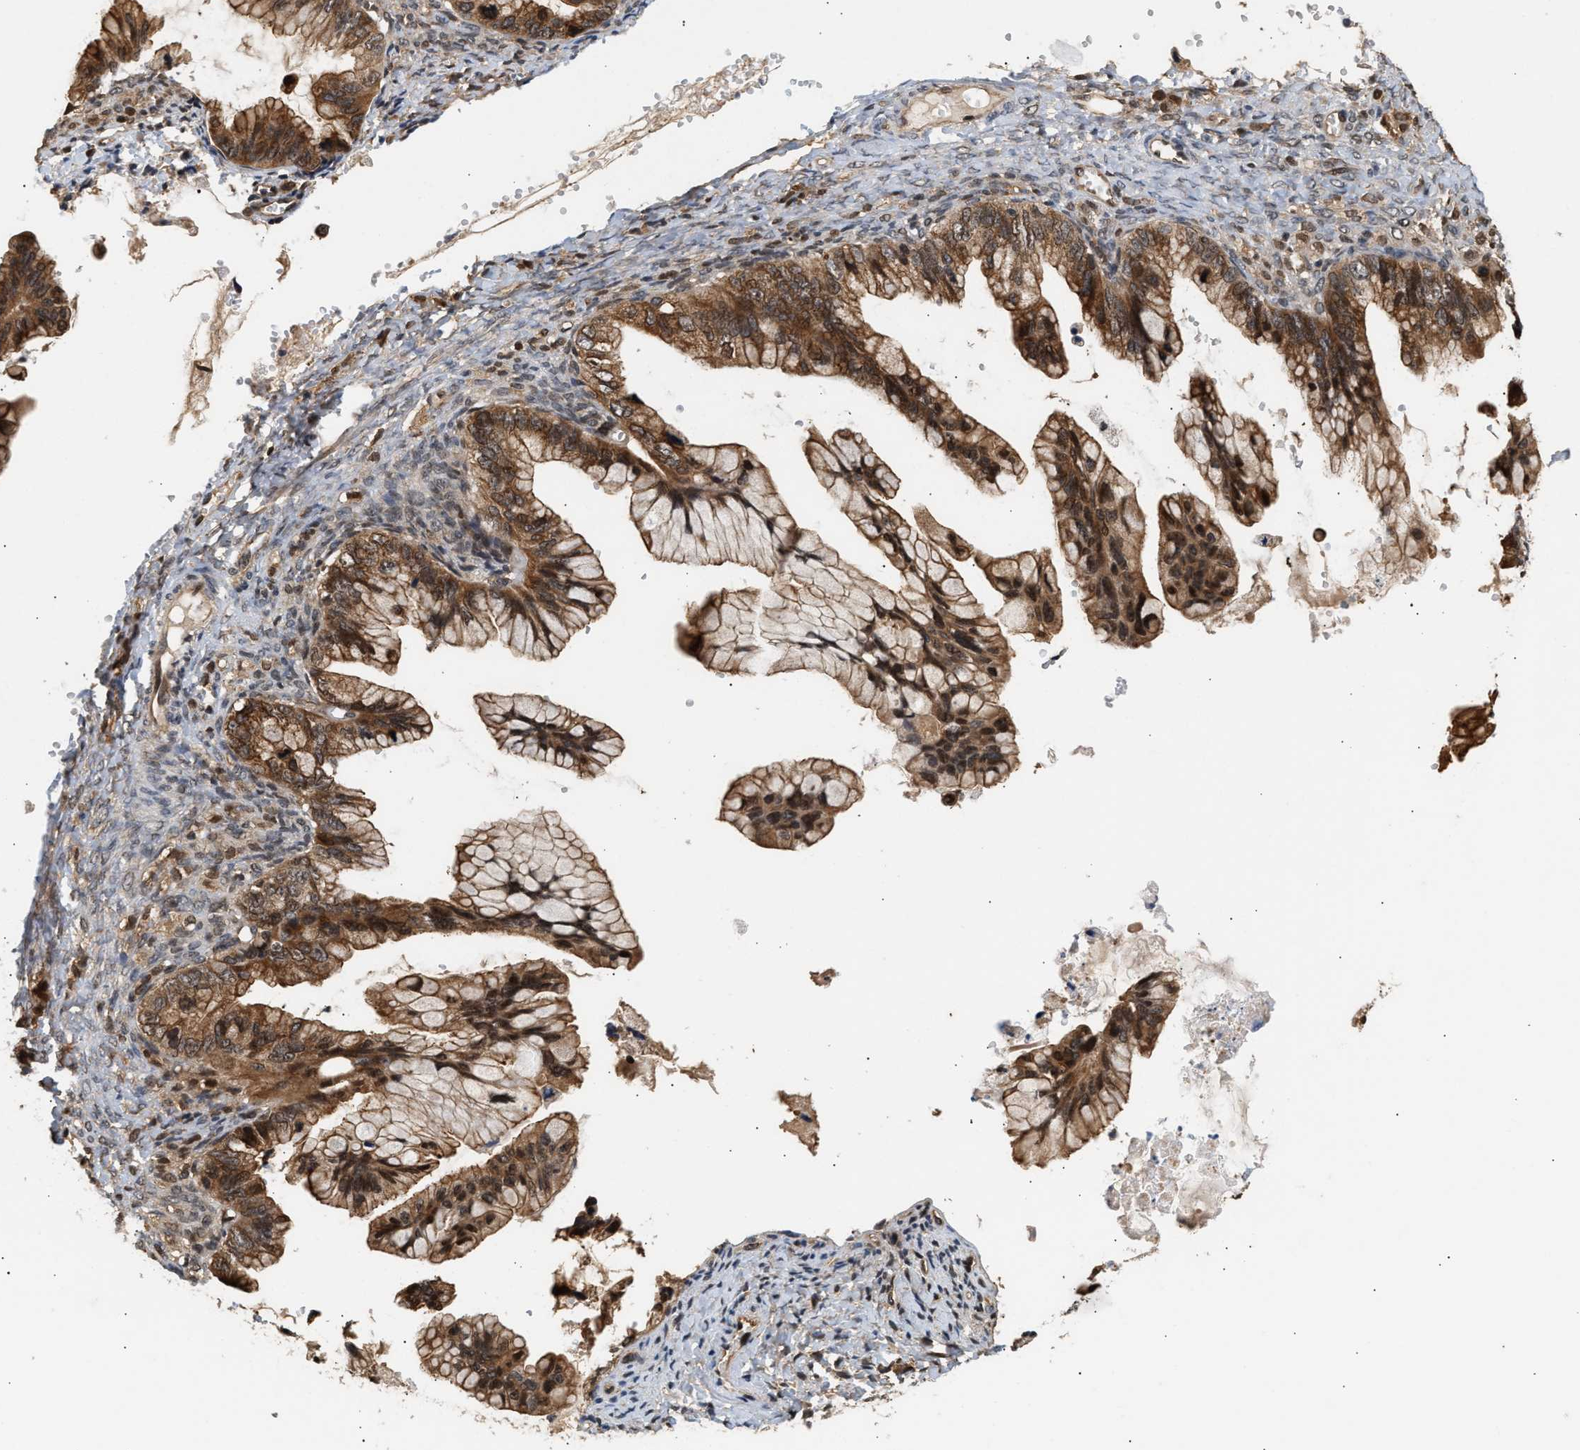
{"staining": {"intensity": "moderate", "quantity": ">75%", "location": "cytoplasmic/membranous,nuclear"}, "tissue": "ovarian cancer", "cell_type": "Tumor cells", "image_type": "cancer", "snomed": [{"axis": "morphology", "description": "Cystadenocarcinoma, mucinous, NOS"}, {"axis": "topography", "description": "Ovary"}], "caption": "A brown stain labels moderate cytoplasmic/membranous and nuclear staining of a protein in ovarian cancer (mucinous cystadenocarcinoma) tumor cells.", "gene": "ABHD5", "patient": {"sex": "female", "age": 36}}